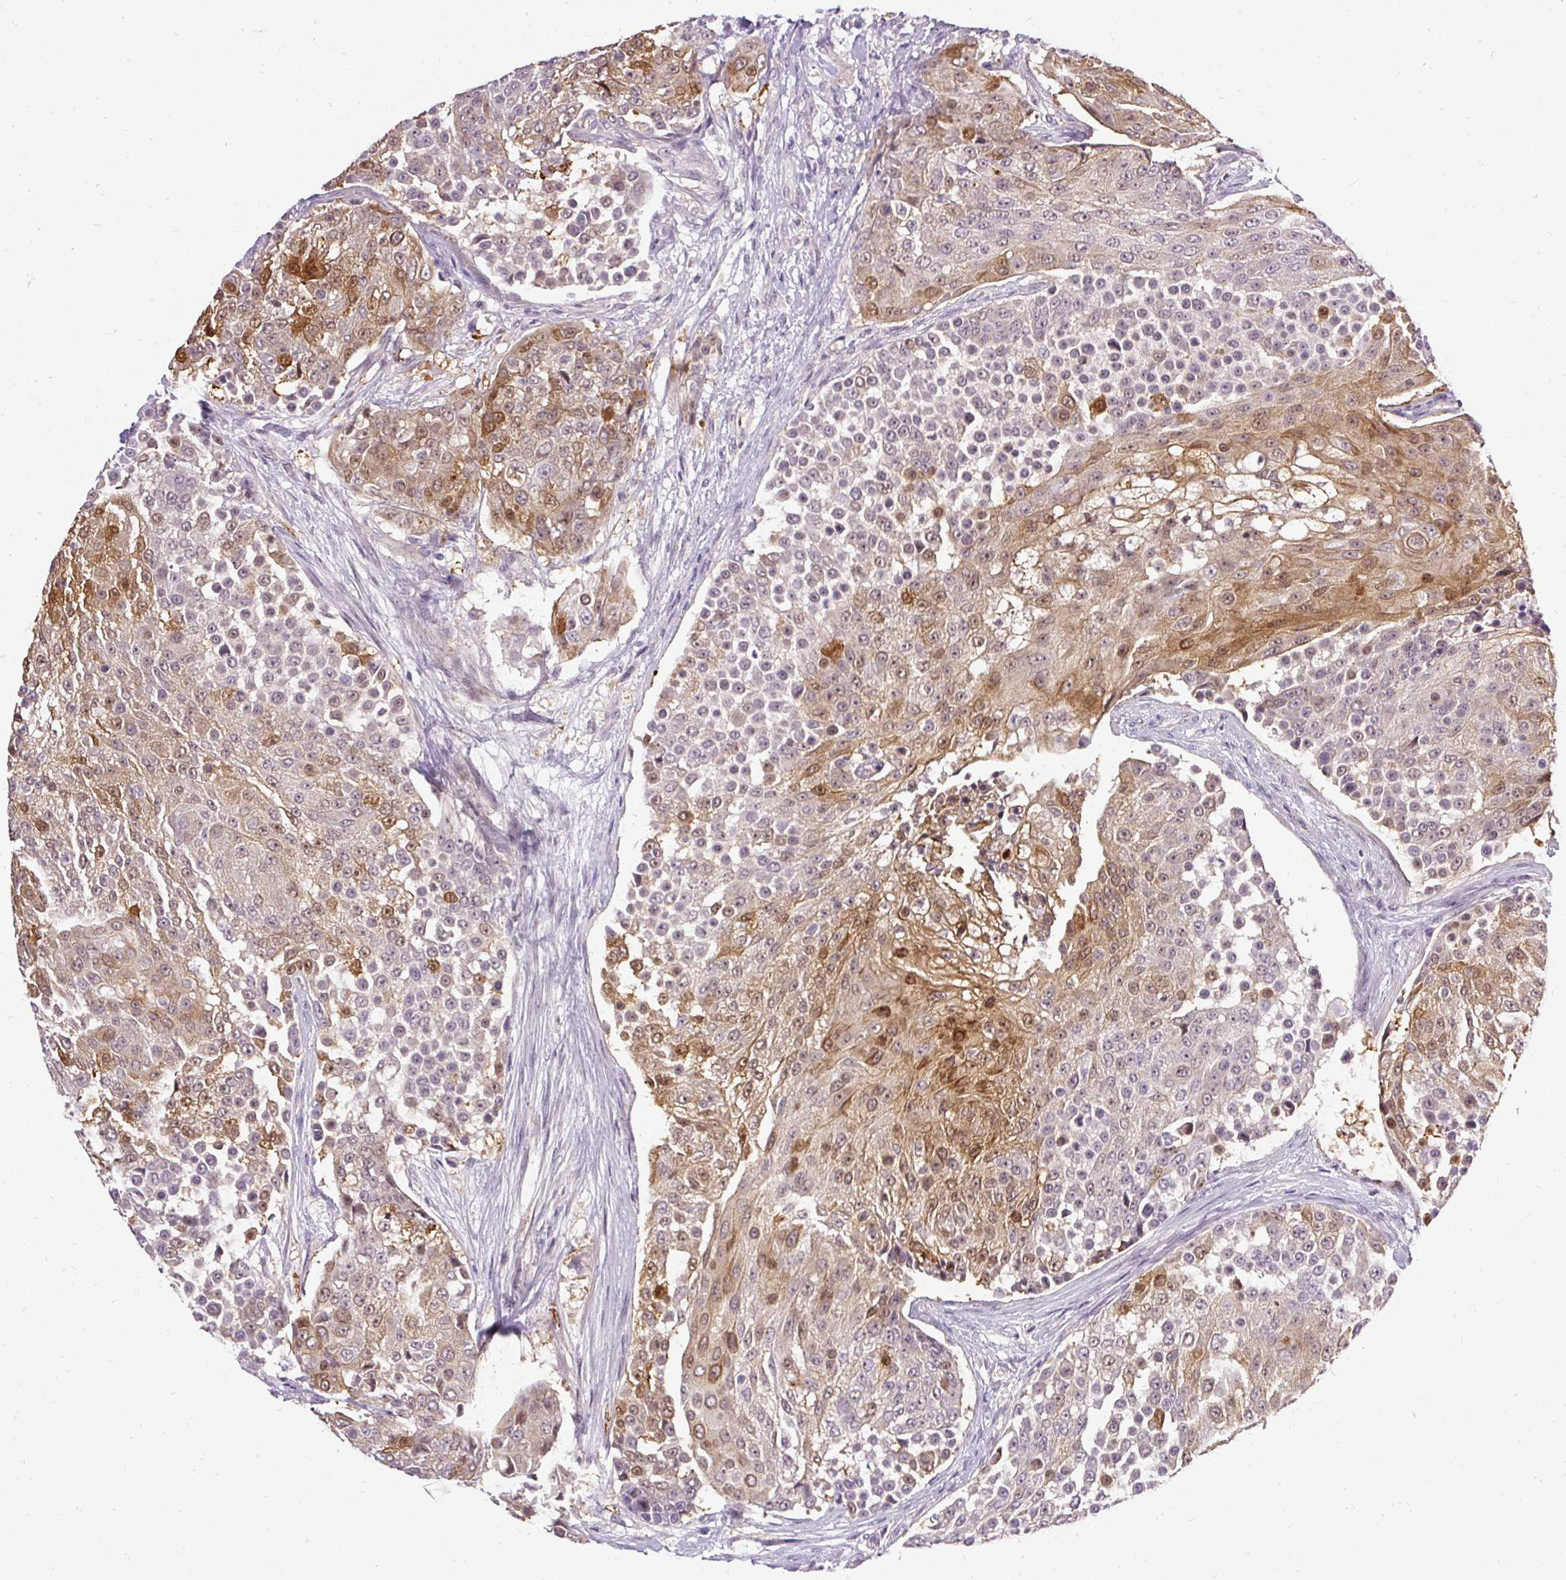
{"staining": {"intensity": "moderate", "quantity": "25%-75%", "location": "cytoplasmic/membranous,nuclear"}, "tissue": "urothelial cancer", "cell_type": "Tumor cells", "image_type": "cancer", "snomed": [{"axis": "morphology", "description": "Urothelial carcinoma, High grade"}, {"axis": "topography", "description": "Urinary bladder"}], "caption": "Brown immunohistochemical staining in urothelial carcinoma (high-grade) reveals moderate cytoplasmic/membranous and nuclear expression in approximately 25%-75% of tumor cells. Using DAB (3,3'-diaminobenzidine) (brown) and hematoxylin (blue) stains, captured at high magnification using brightfield microscopy.", "gene": "FAM117B", "patient": {"sex": "female", "age": 63}}